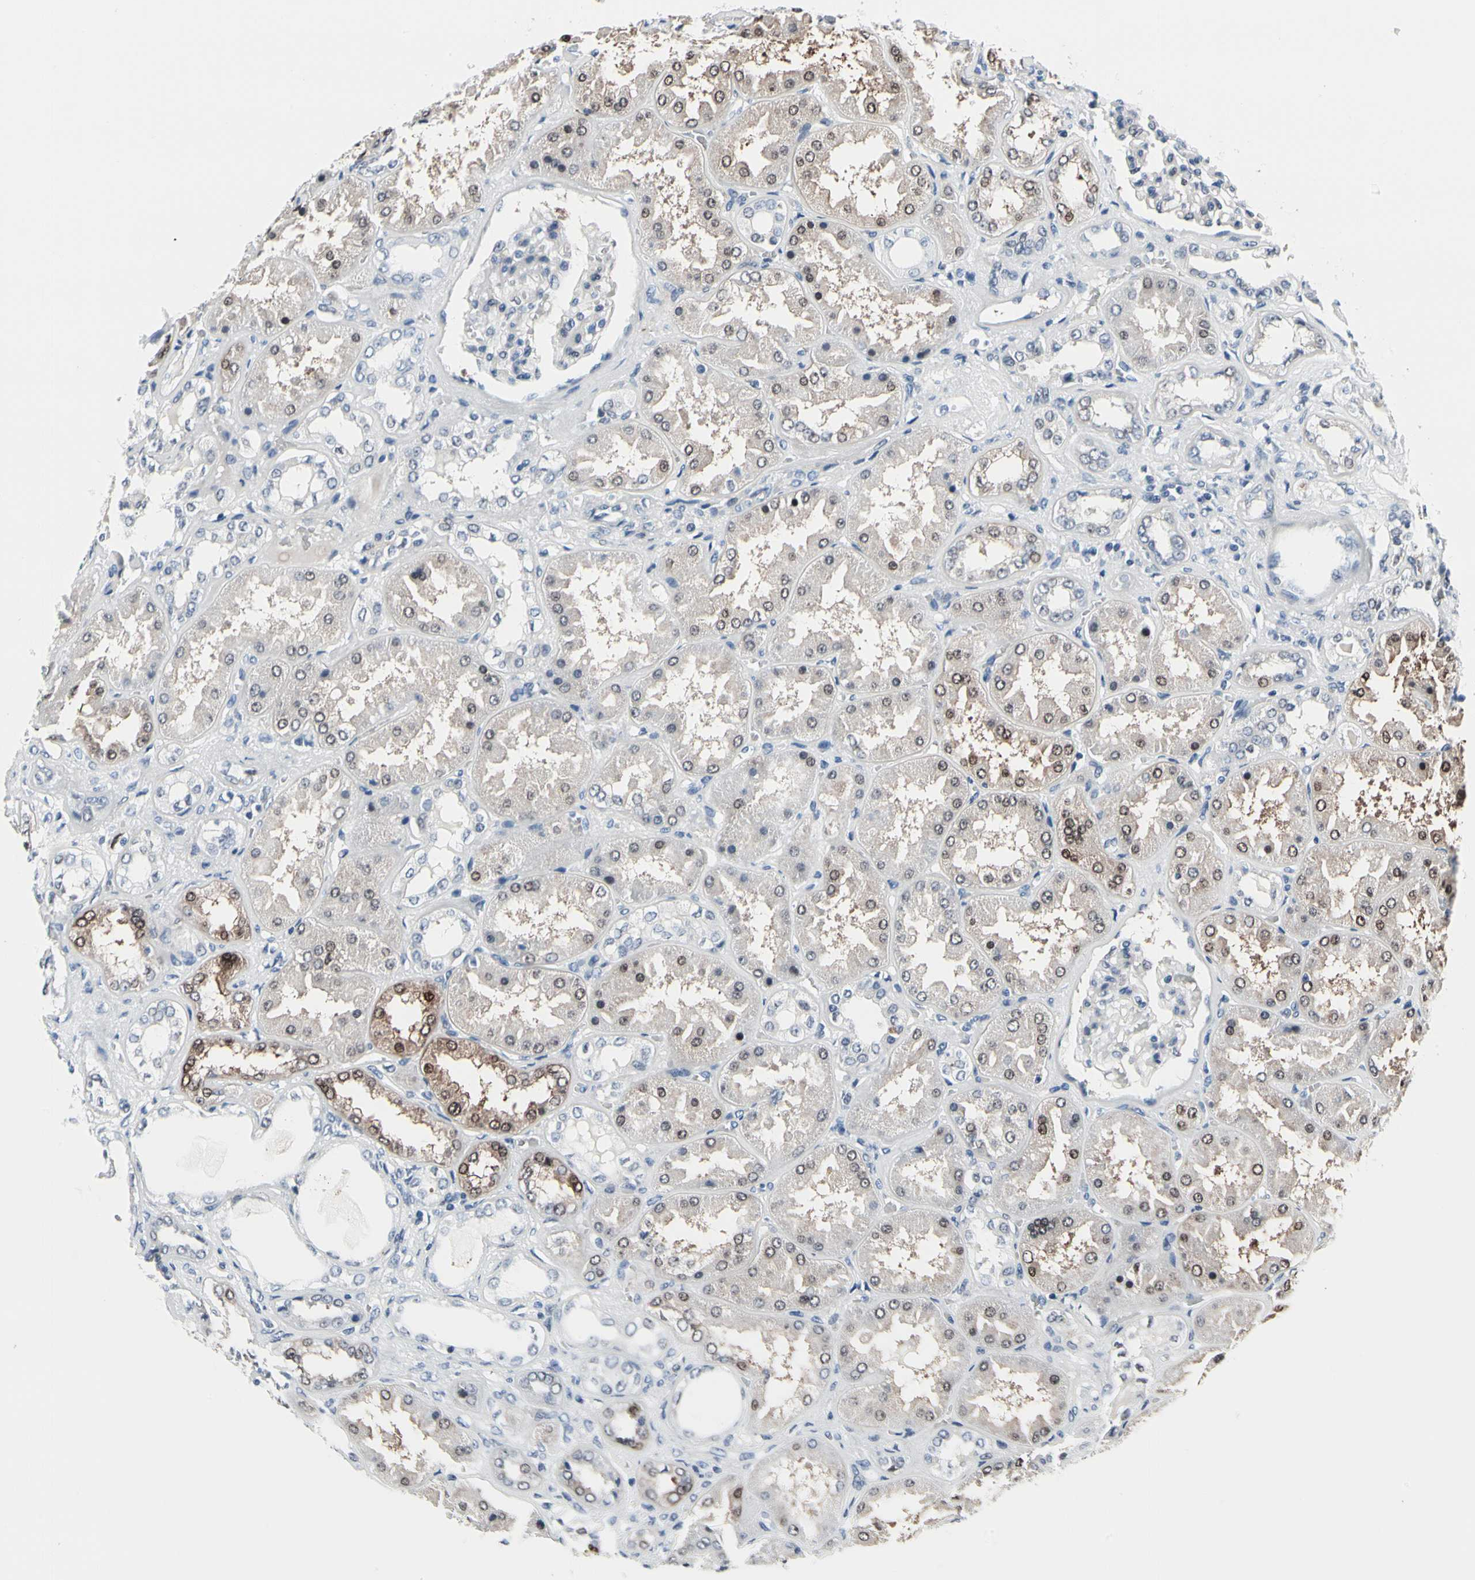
{"staining": {"intensity": "negative", "quantity": "none", "location": "none"}, "tissue": "kidney", "cell_type": "Cells in glomeruli", "image_type": "normal", "snomed": [{"axis": "morphology", "description": "Normal tissue, NOS"}, {"axis": "topography", "description": "Kidney"}], "caption": "Photomicrograph shows no significant protein expression in cells in glomeruli of unremarkable kidney.", "gene": "TXN", "patient": {"sex": "female", "age": 56}}